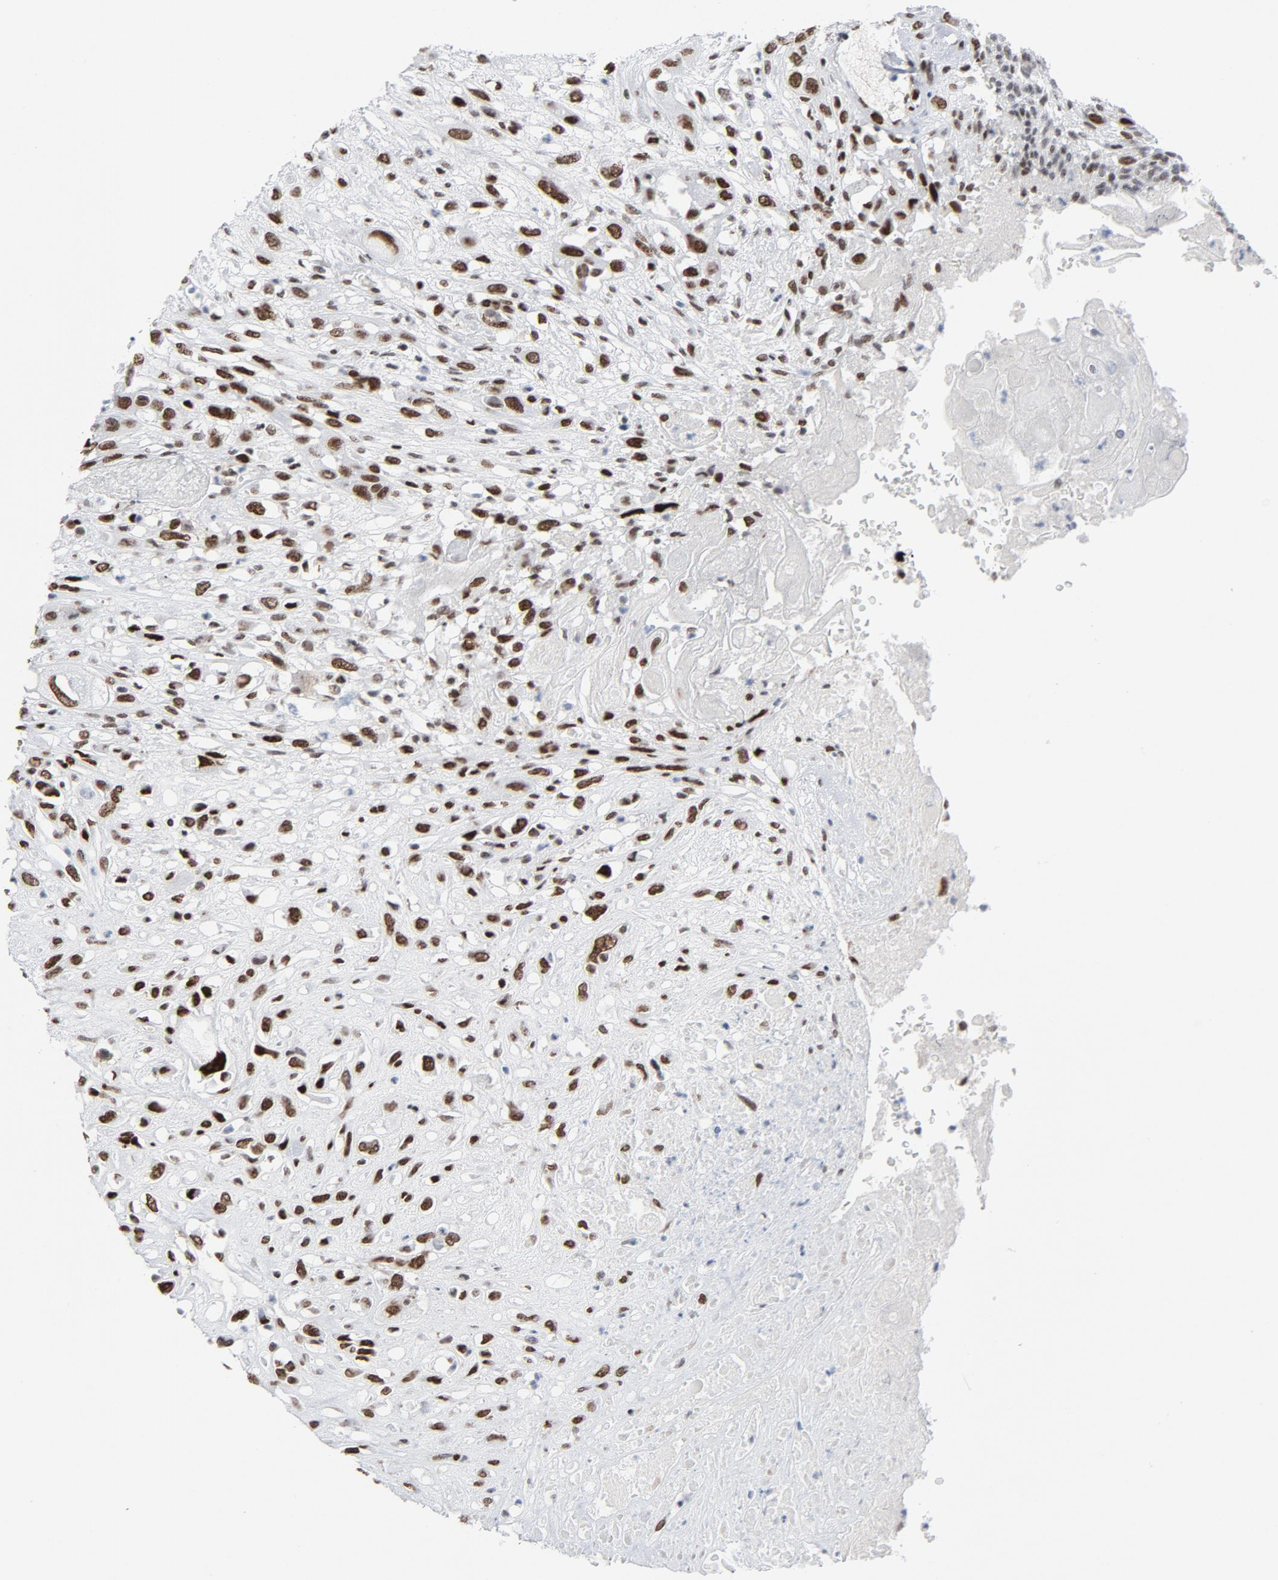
{"staining": {"intensity": "strong", "quantity": ">75%", "location": "nuclear"}, "tissue": "head and neck cancer", "cell_type": "Tumor cells", "image_type": "cancer", "snomed": [{"axis": "morphology", "description": "Necrosis, NOS"}, {"axis": "morphology", "description": "Neoplasm, malignant, NOS"}, {"axis": "topography", "description": "Salivary gland"}, {"axis": "topography", "description": "Head-Neck"}], "caption": "Human head and neck cancer stained for a protein (brown) shows strong nuclear positive positivity in about >75% of tumor cells.", "gene": "HSF1", "patient": {"sex": "male", "age": 43}}